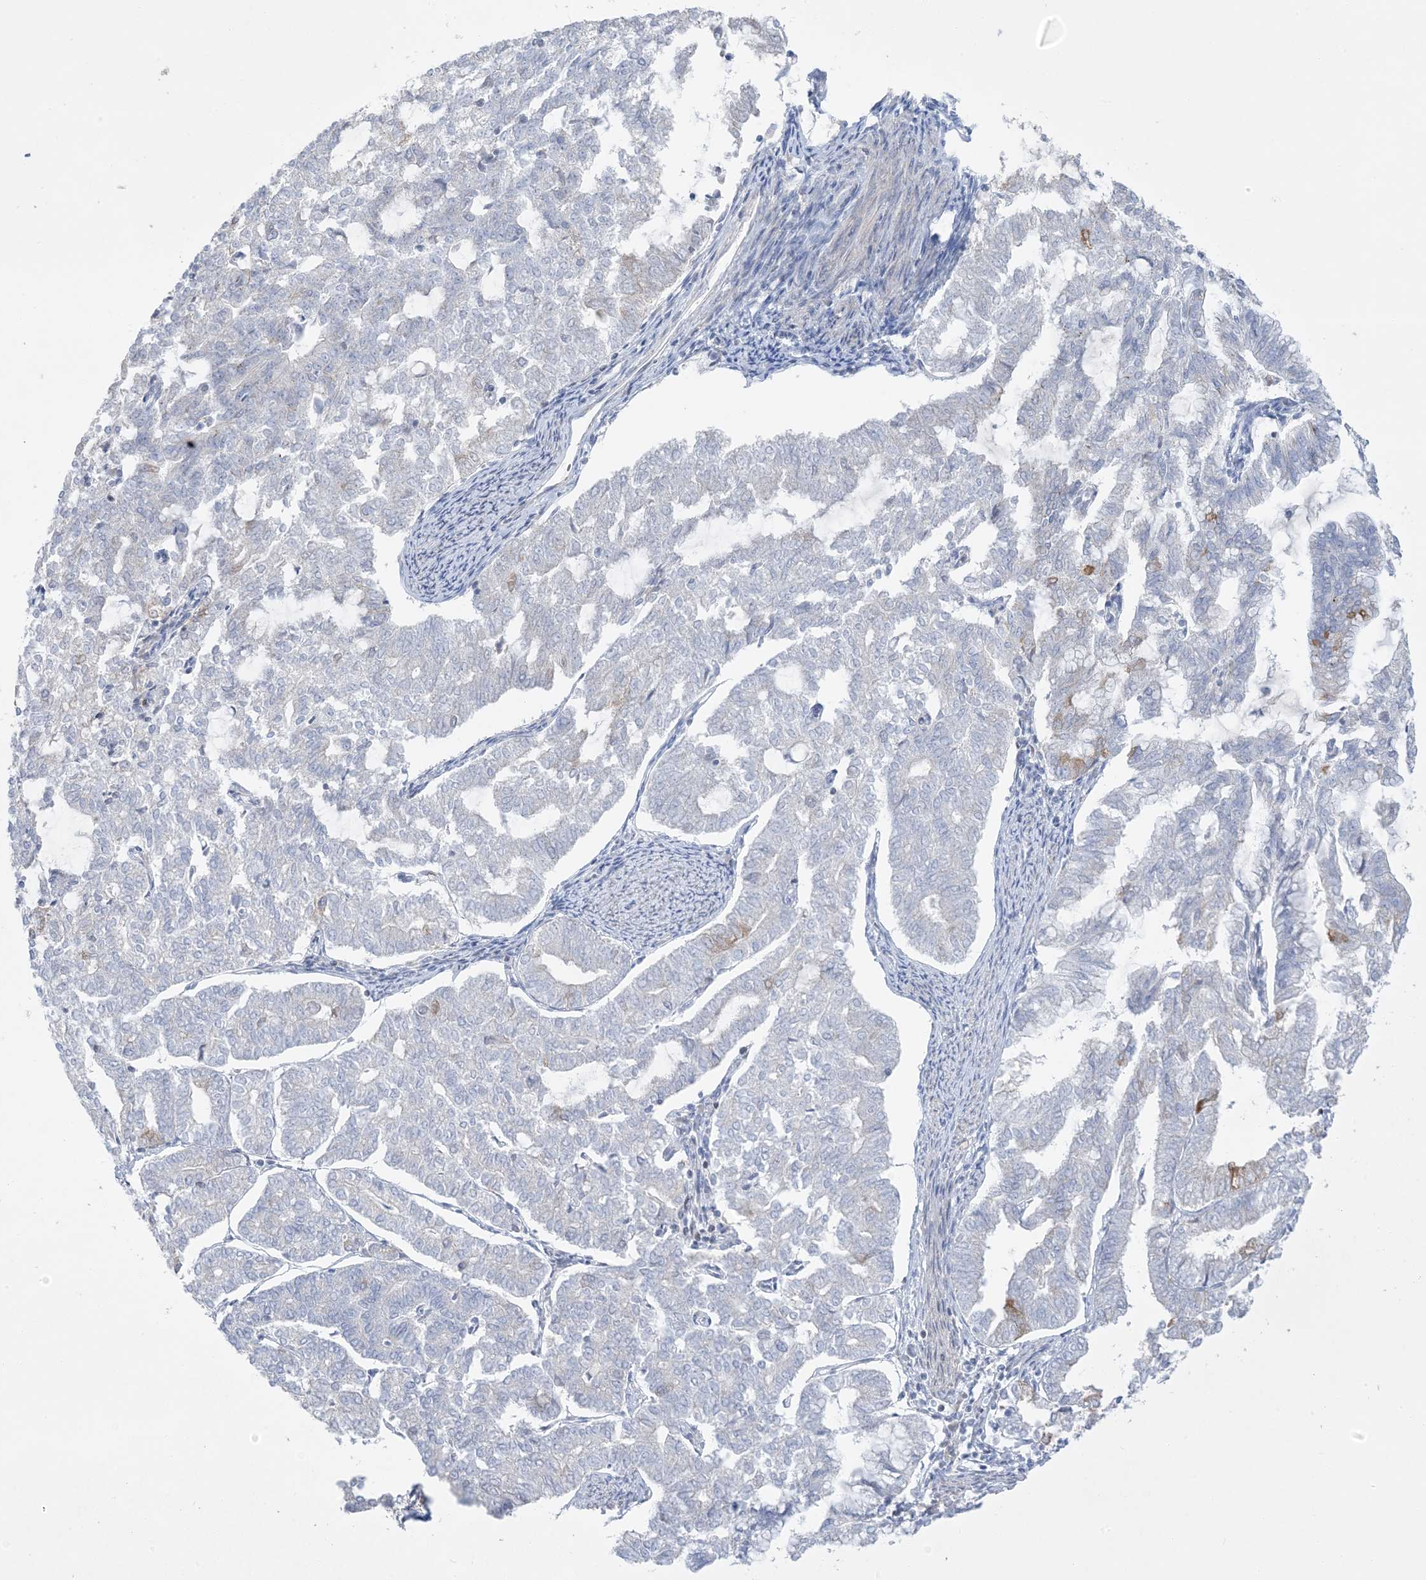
{"staining": {"intensity": "negative", "quantity": "none", "location": "none"}, "tissue": "endometrial cancer", "cell_type": "Tumor cells", "image_type": "cancer", "snomed": [{"axis": "morphology", "description": "Adenocarcinoma, NOS"}, {"axis": "topography", "description": "Endometrium"}], "caption": "Endometrial cancer (adenocarcinoma) was stained to show a protein in brown. There is no significant positivity in tumor cells. The staining is performed using DAB brown chromogen with nuclei counter-stained in using hematoxylin.", "gene": "FAM184A", "patient": {"sex": "female", "age": 79}}